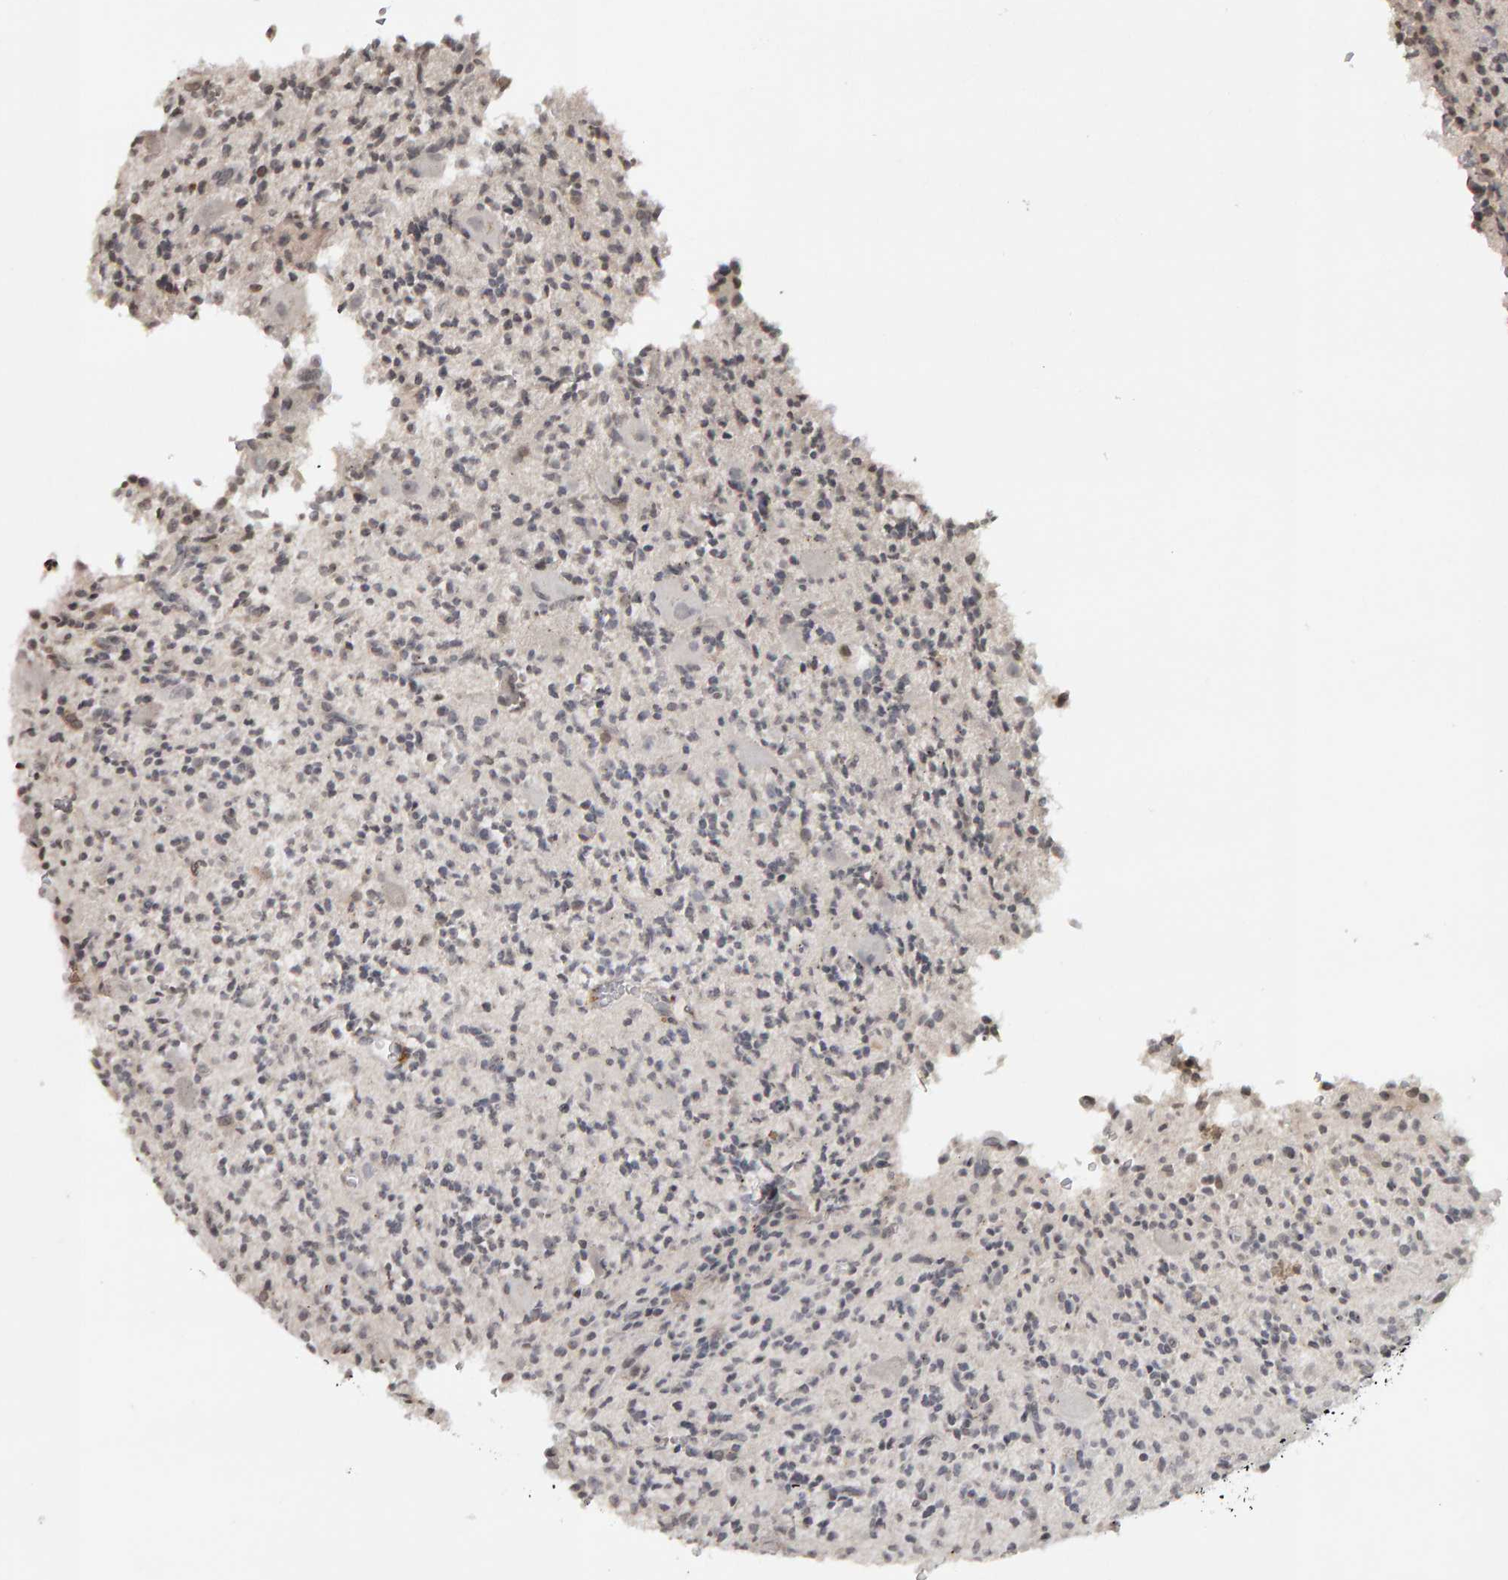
{"staining": {"intensity": "weak", "quantity": "<25%", "location": "nuclear"}, "tissue": "glioma", "cell_type": "Tumor cells", "image_type": "cancer", "snomed": [{"axis": "morphology", "description": "Glioma, malignant, High grade"}, {"axis": "topography", "description": "Brain"}], "caption": "The immunohistochemistry (IHC) micrograph has no significant staining in tumor cells of glioma tissue.", "gene": "TRAM1", "patient": {"sex": "male", "age": 34}}